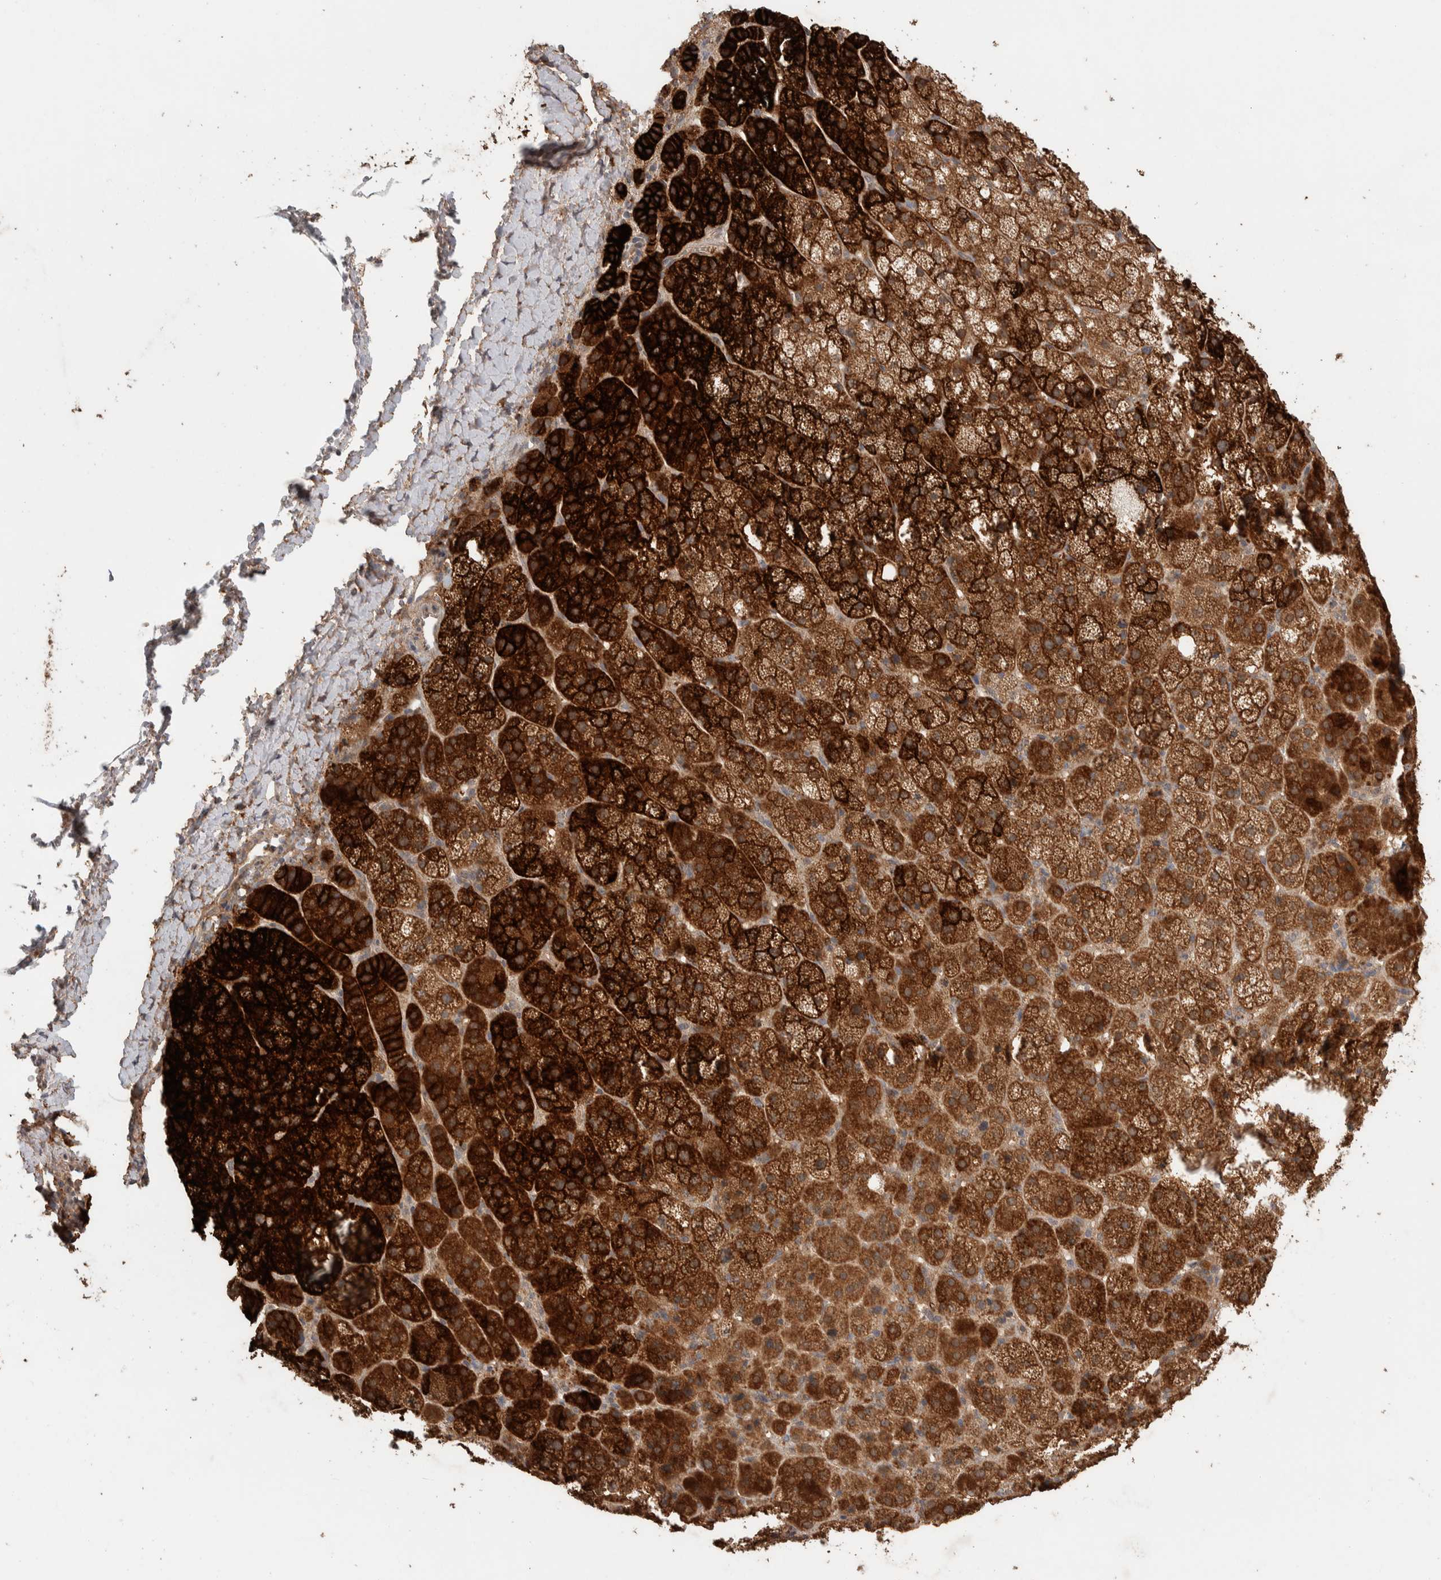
{"staining": {"intensity": "strong", "quantity": ">75%", "location": "cytoplasmic/membranous"}, "tissue": "adrenal gland", "cell_type": "Glandular cells", "image_type": "normal", "snomed": [{"axis": "morphology", "description": "Normal tissue, NOS"}, {"axis": "topography", "description": "Adrenal gland"}], "caption": "Approximately >75% of glandular cells in normal human adrenal gland display strong cytoplasmic/membranous protein positivity as visualized by brown immunohistochemical staining.", "gene": "KCNJ5", "patient": {"sex": "female", "age": 57}}